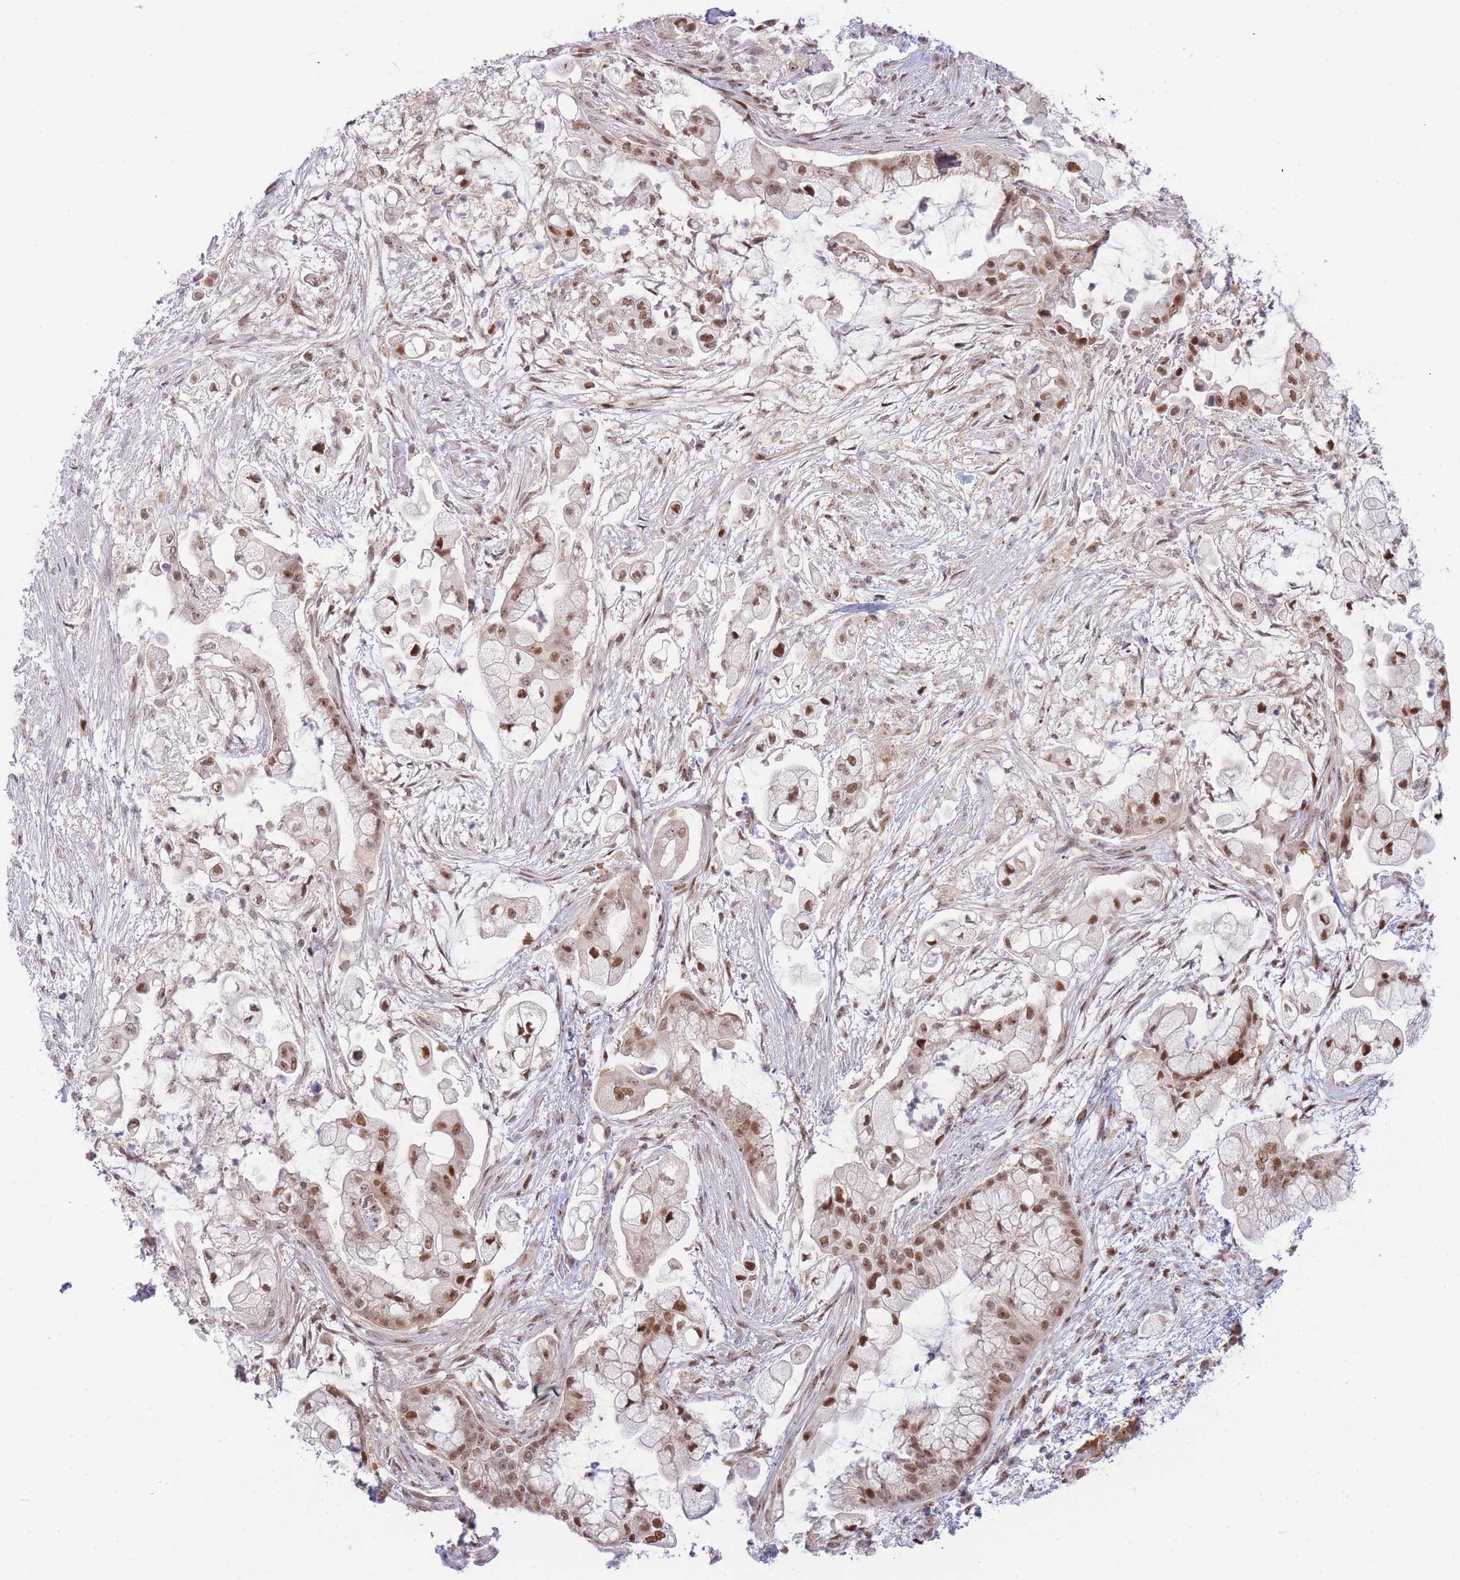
{"staining": {"intensity": "moderate", "quantity": ">75%", "location": "nuclear"}, "tissue": "pancreatic cancer", "cell_type": "Tumor cells", "image_type": "cancer", "snomed": [{"axis": "morphology", "description": "Adenocarcinoma, NOS"}, {"axis": "topography", "description": "Pancreas"}], "caption": "An immunohistochemistry photomicrograph of neoplastic tissue is shown. Protein staining in brown labels moderate nuclear positivity in pancreatic adenocarcinoma within tumor cells.", "gene": "DEAF1", "patient": {"sex": "female", "age": 69}}